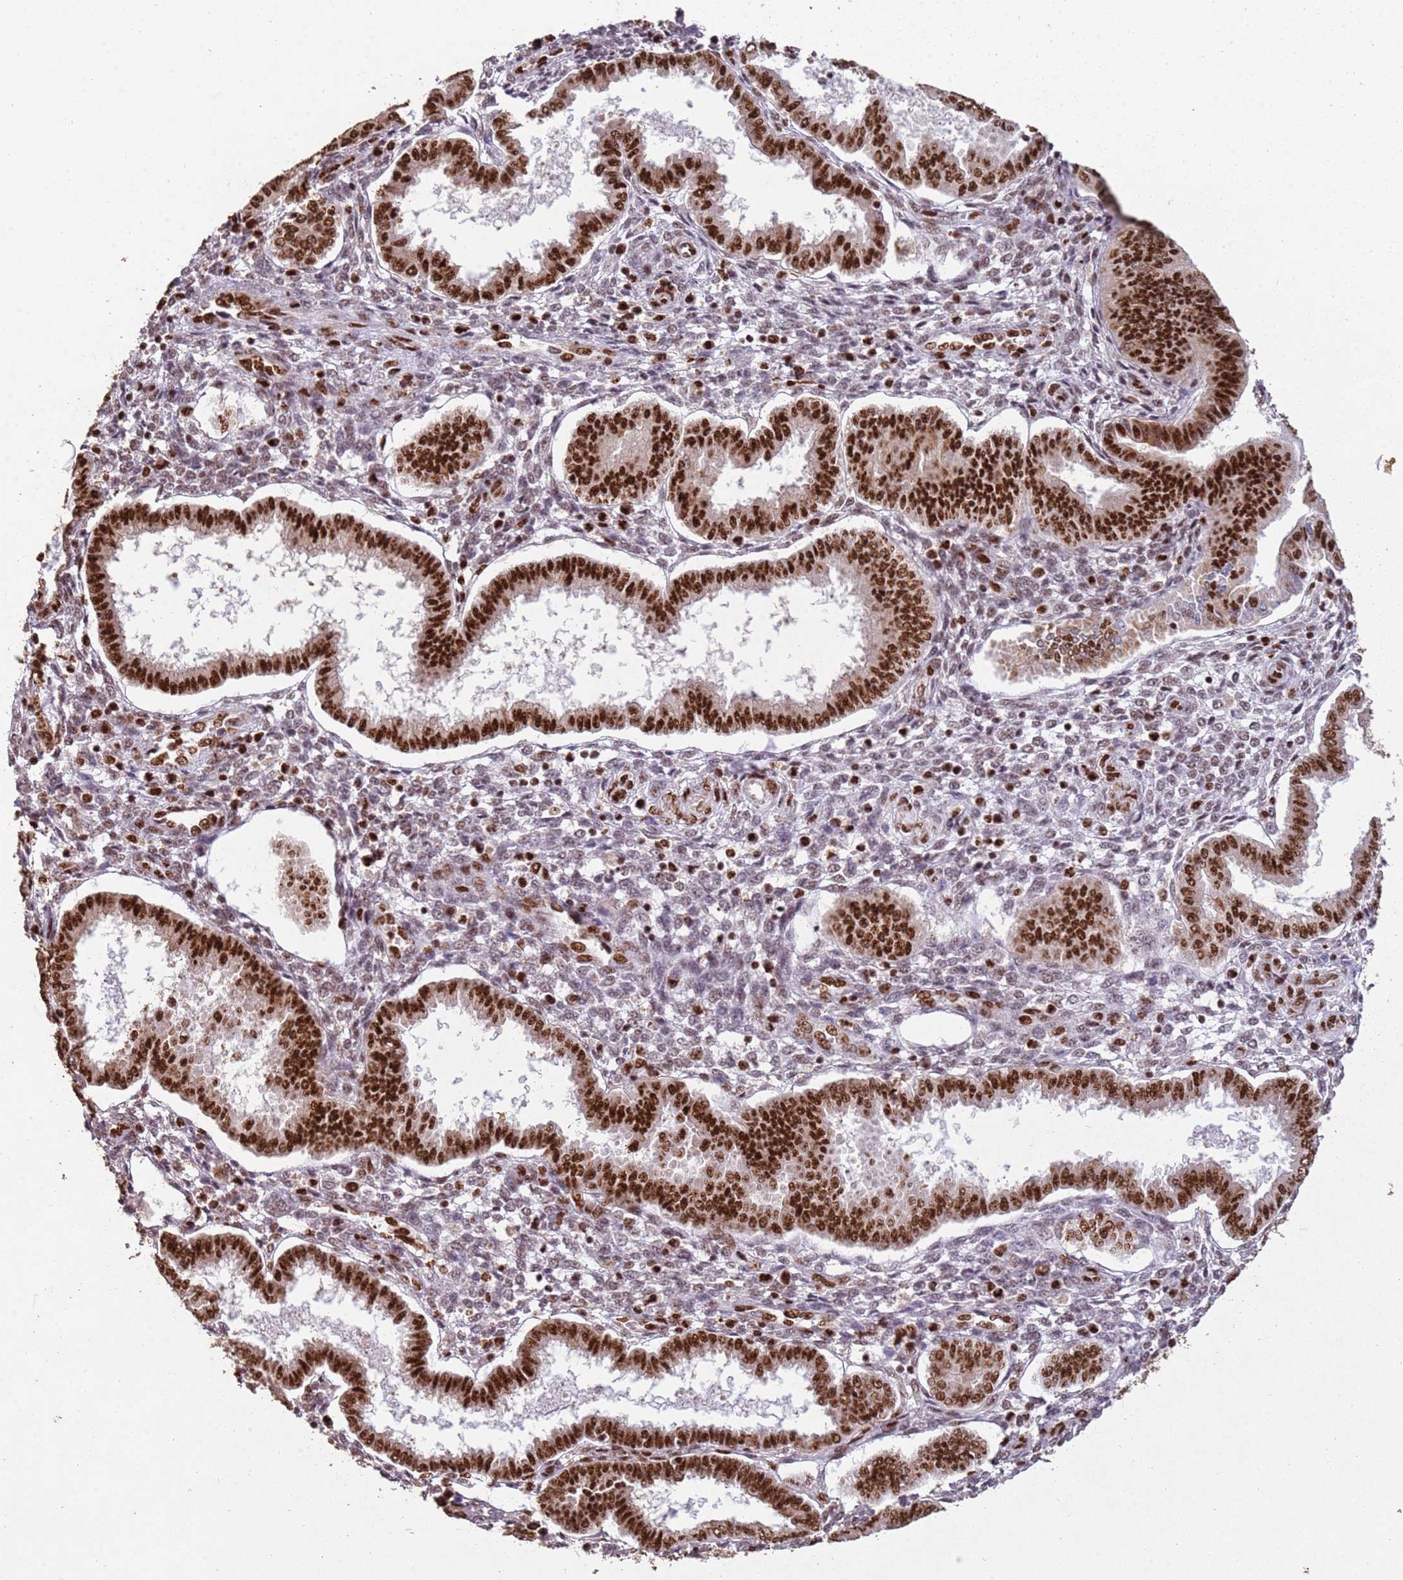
{"staining": {"intensity": "moderate", "quantity": ">75%", "location": "nuclear"}, "tissue": "endometrium", "cell_type": "Cells in endometrial stroma", "image_type": "normal", "snomed": [{"axis": "morphology", "description": "Normal tissue, NOS"}, {"axis": "topography", "description": "Endometrium"}], "caption": "Endometrium stained for a protein (brown) exhibits moderate nuclear positive staining in approximately >75% of cells in endometrial stroma.", "gene": "ESF1", "patient": {"sex": "female", "age": 24}}